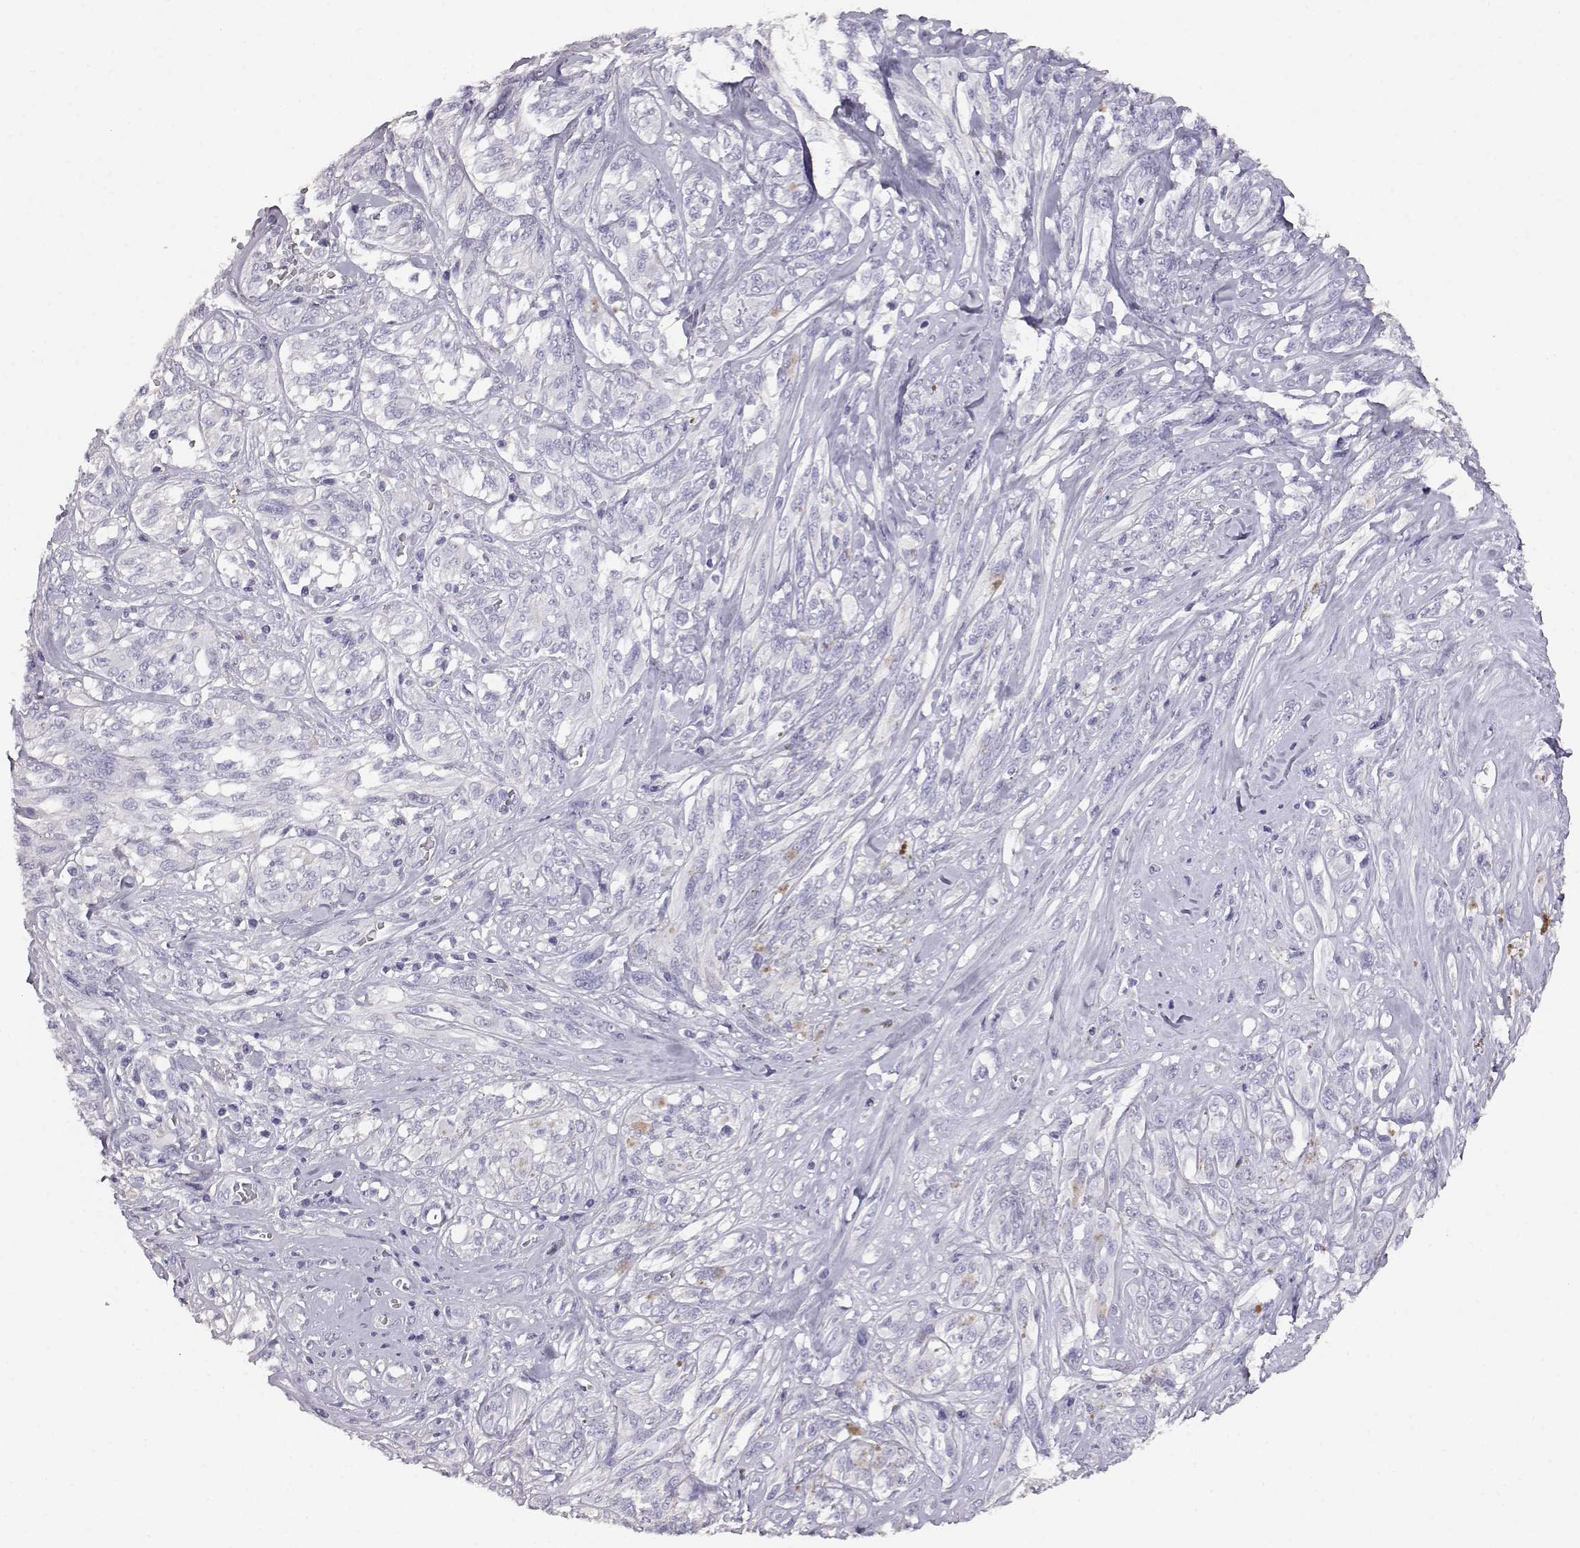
{"staining": {"intensity": "negative", "quantity": "none", "location": "none"}, "tissue": "melanoma", "cell_type": "Tumor cells", "image_type": "cancer", "snomed": [{"axis": "morphology", "description": "Malignant melanoma, NOS"}, {"axis": "topography", "description": "Skin"}], "caption": "Immunohistochemistry of human malignant melanoma shows no positivity in tumor cells.", "gene": "AKR1B1", "patient": {"sex": "female", "age": 91}}